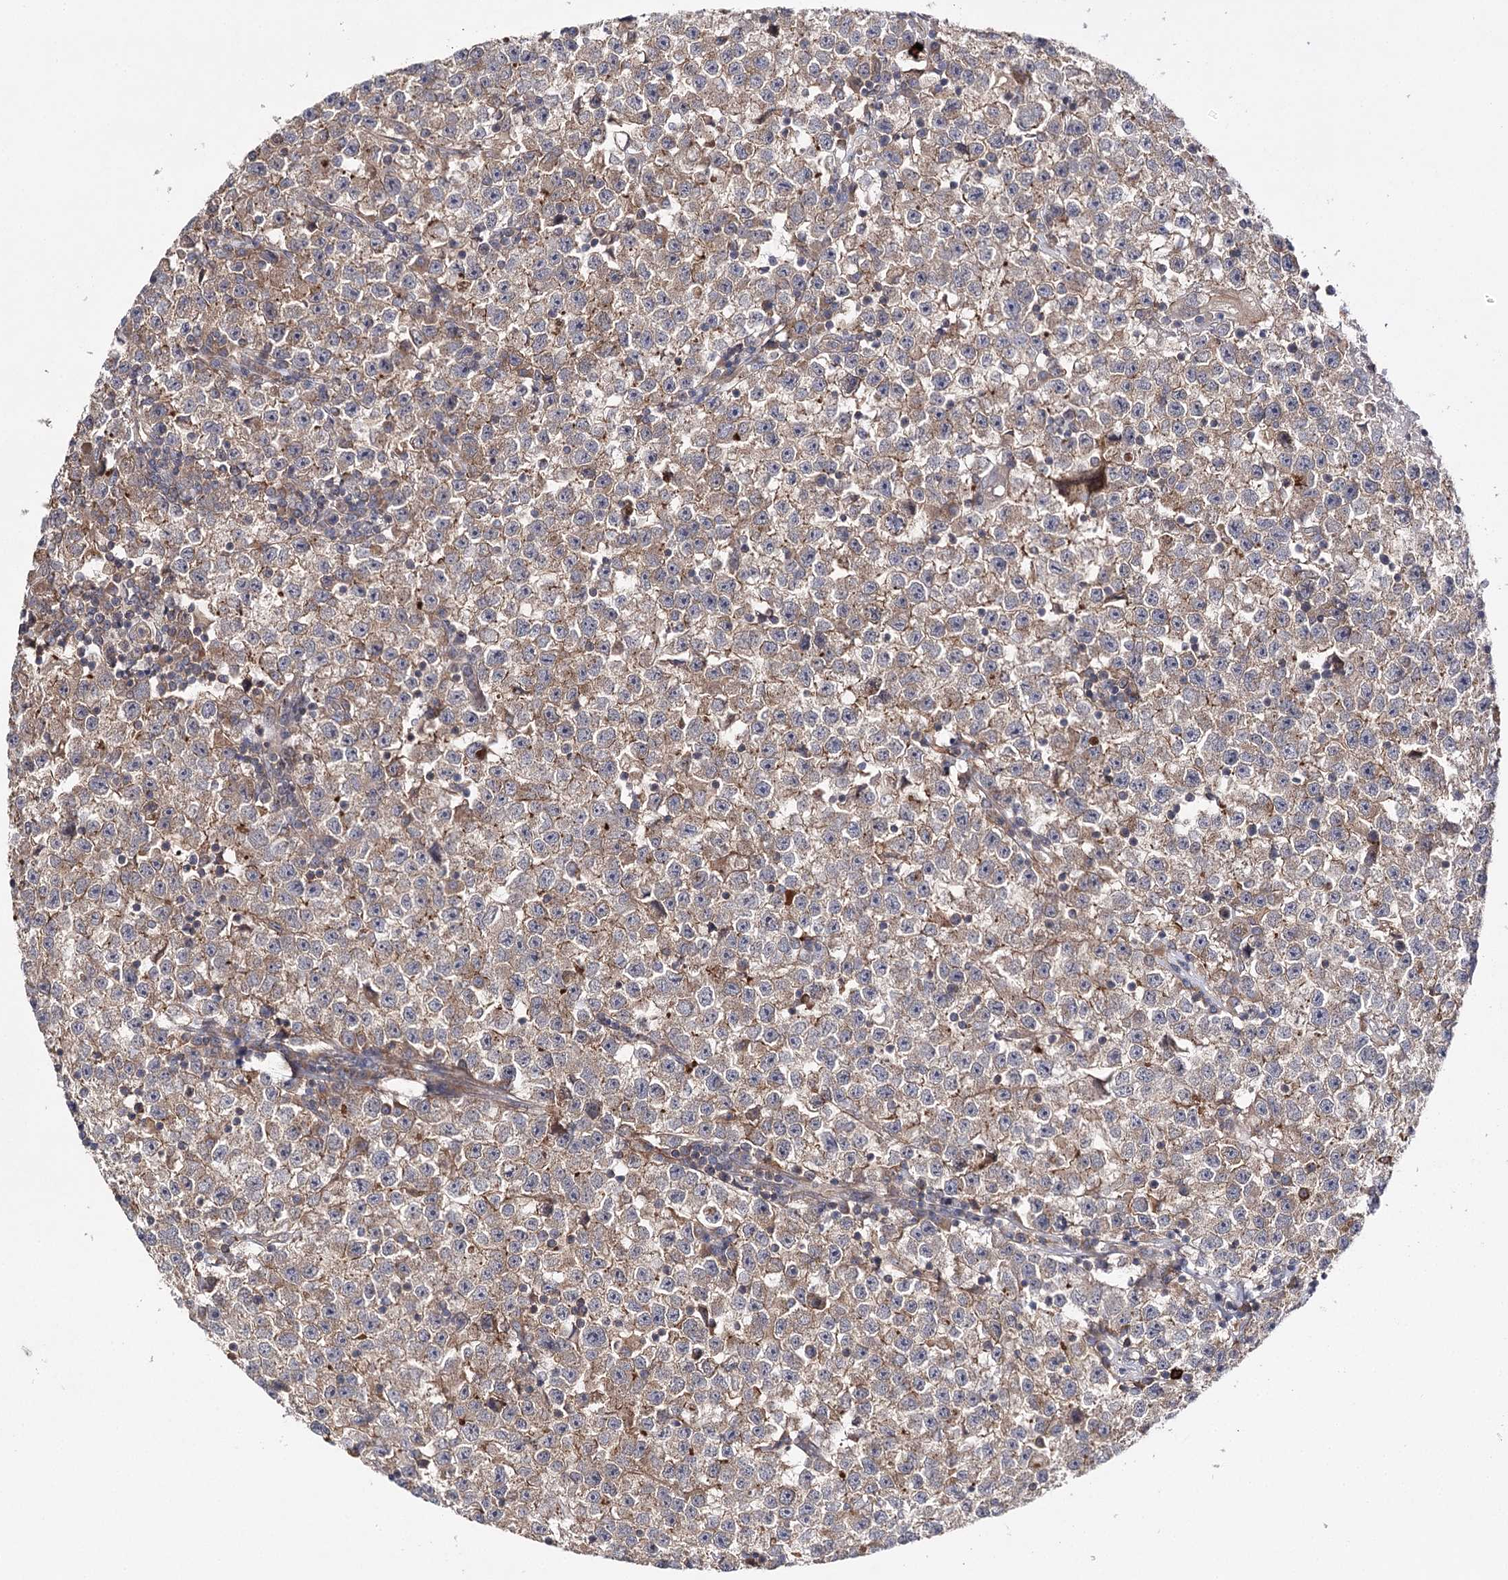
{"staining": {"intensity": "moderate", "quantity": ">75%", "location": "cytoplasmic/membranous"}, "tissue": "testis cancer", "cell_type": "Tumor cells", "image_type": "cancer", "snomed": [{"axis": "morphology", "description": "Seminoma, NOS"}, {"axis": "topography", "description": "Testis"}], "caption": "This photomicrograph exhibits testis cancer (seminoma) stained with immunohistochemistry (IHC) to label a protein in brown. The cytoplasmic/membranous of tumor cells show moderate positivity for the protein. Nuclei are counter-stained blue.", "gene": "BCR", "patient": {"sex": "male", "age": 22}}